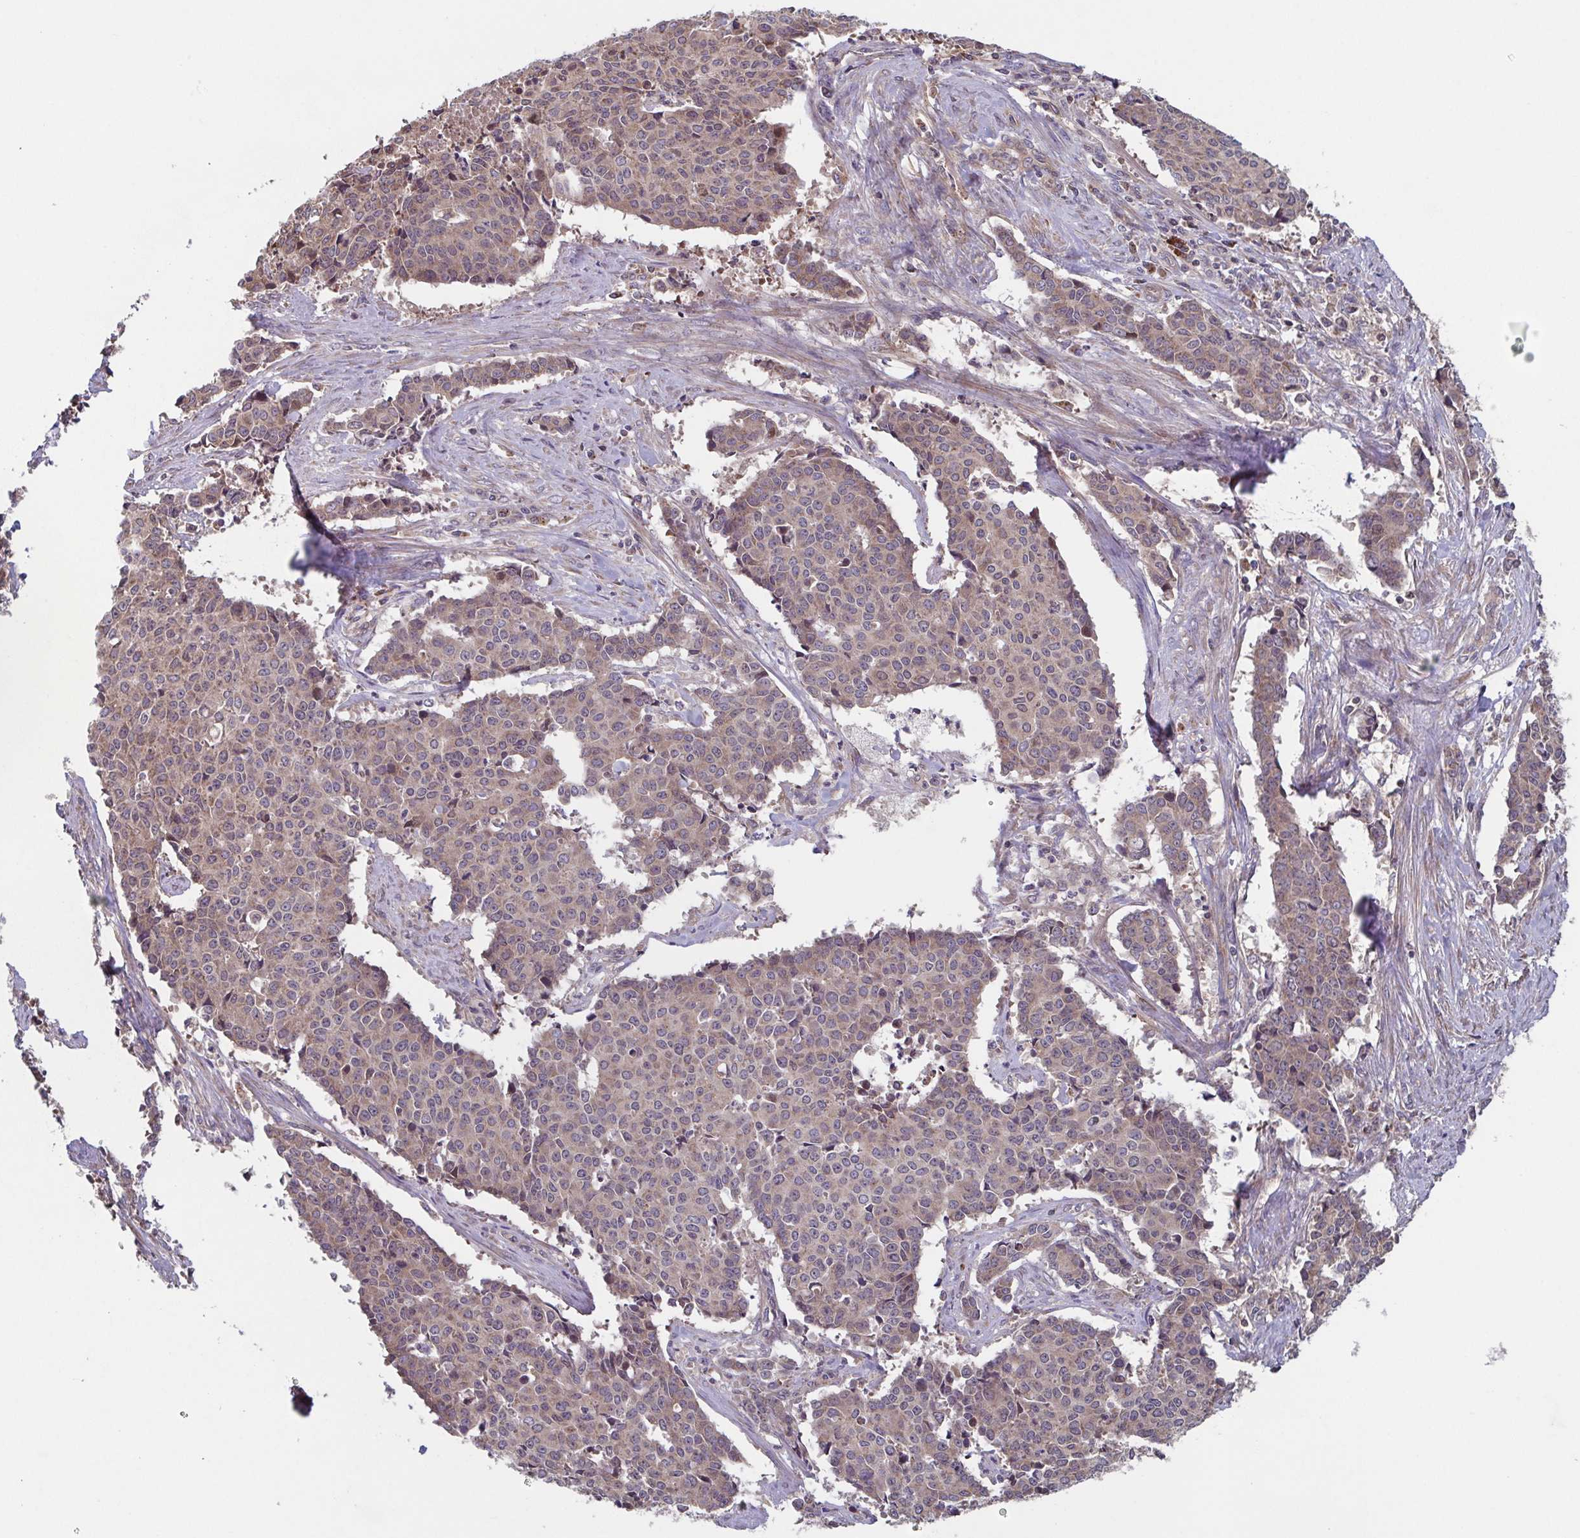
{"staining": {"intensity": "weak", "quantity": ">75%", "location": "cytoplasmic/membranous"}, "tissue": "cervical cancer", "cell_type": "Tumor cells", "image_type": "cancer", "snomed": [{"axis": "morphology", "description": "Squamous cell carcinoma, NOS"}, {"axis": "topography", "description": "Cervix"}], "caption": "Protein expression analysis of human cervical cancer reveals weak cytoplasmic/membranous staining in about >75% of tumor cells.", "gene": "COPB1", "patient": {"sex": "female", "age": 28}}